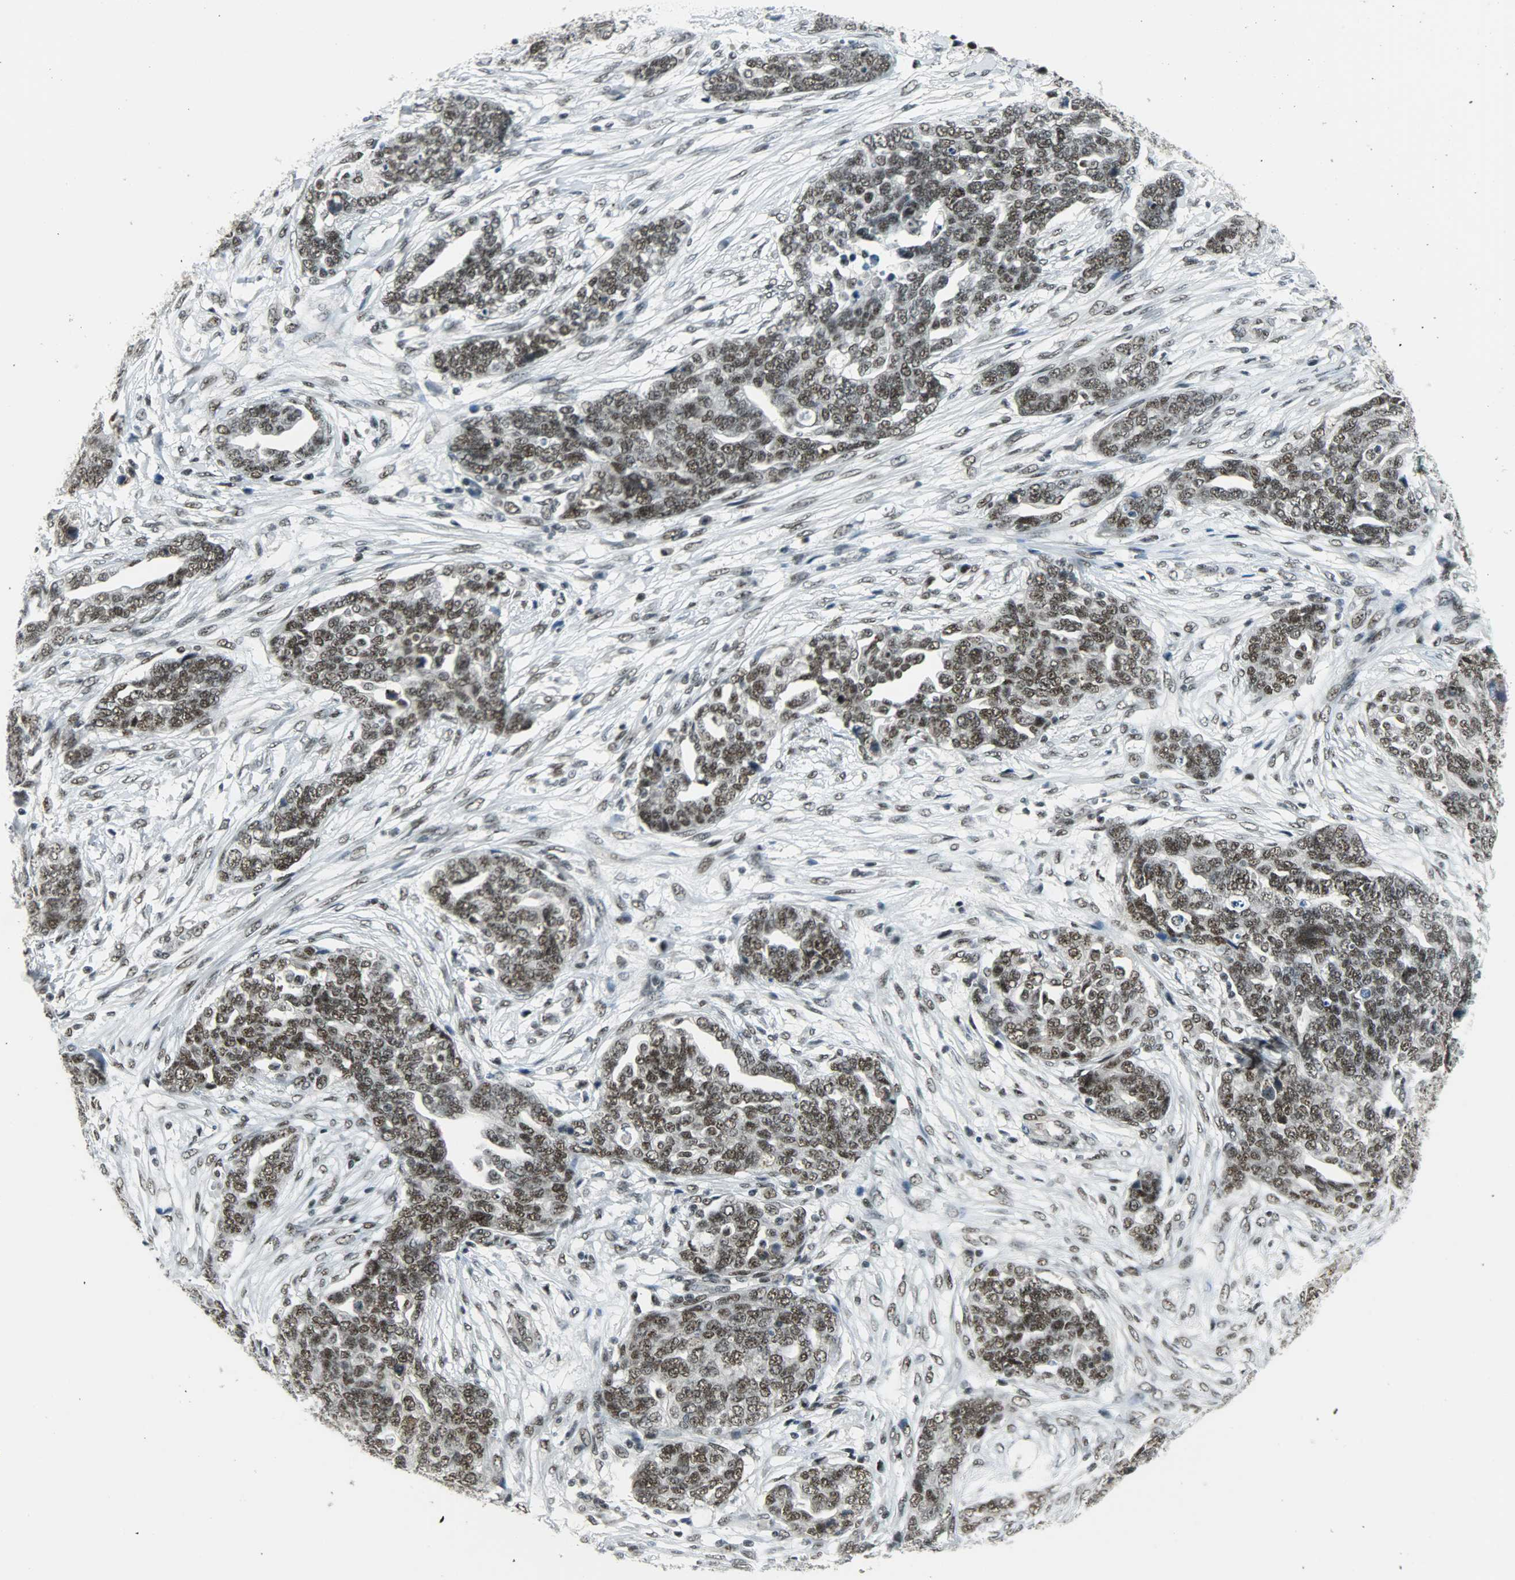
{"staining": {"intensity": "strong", "quantity": ">75%", "location": "nuclear"}, "tissue": "ovarian cancer", "cell_type": "Tumor cells", "image_type": "cancer", "snomed": [{"axis": "morphology", "description": "Normal tissue, NOS"}, {"axis": "morphology", "description": "Cystadenocarcinoma, serous, NOS"}, {"axis": "topography", "description": "Fallopian tube"}, {"axis": "topography", "description": "Ovary"}], "caption": "Strong nuclear protein expression is appreciated in about >75% of tumor cells in ovarian cancer. (Brightfield microscopy of DAB IHC at high magnification).", "gene": "SUGP1", "patient": {"sex": "female", "age": 56}}